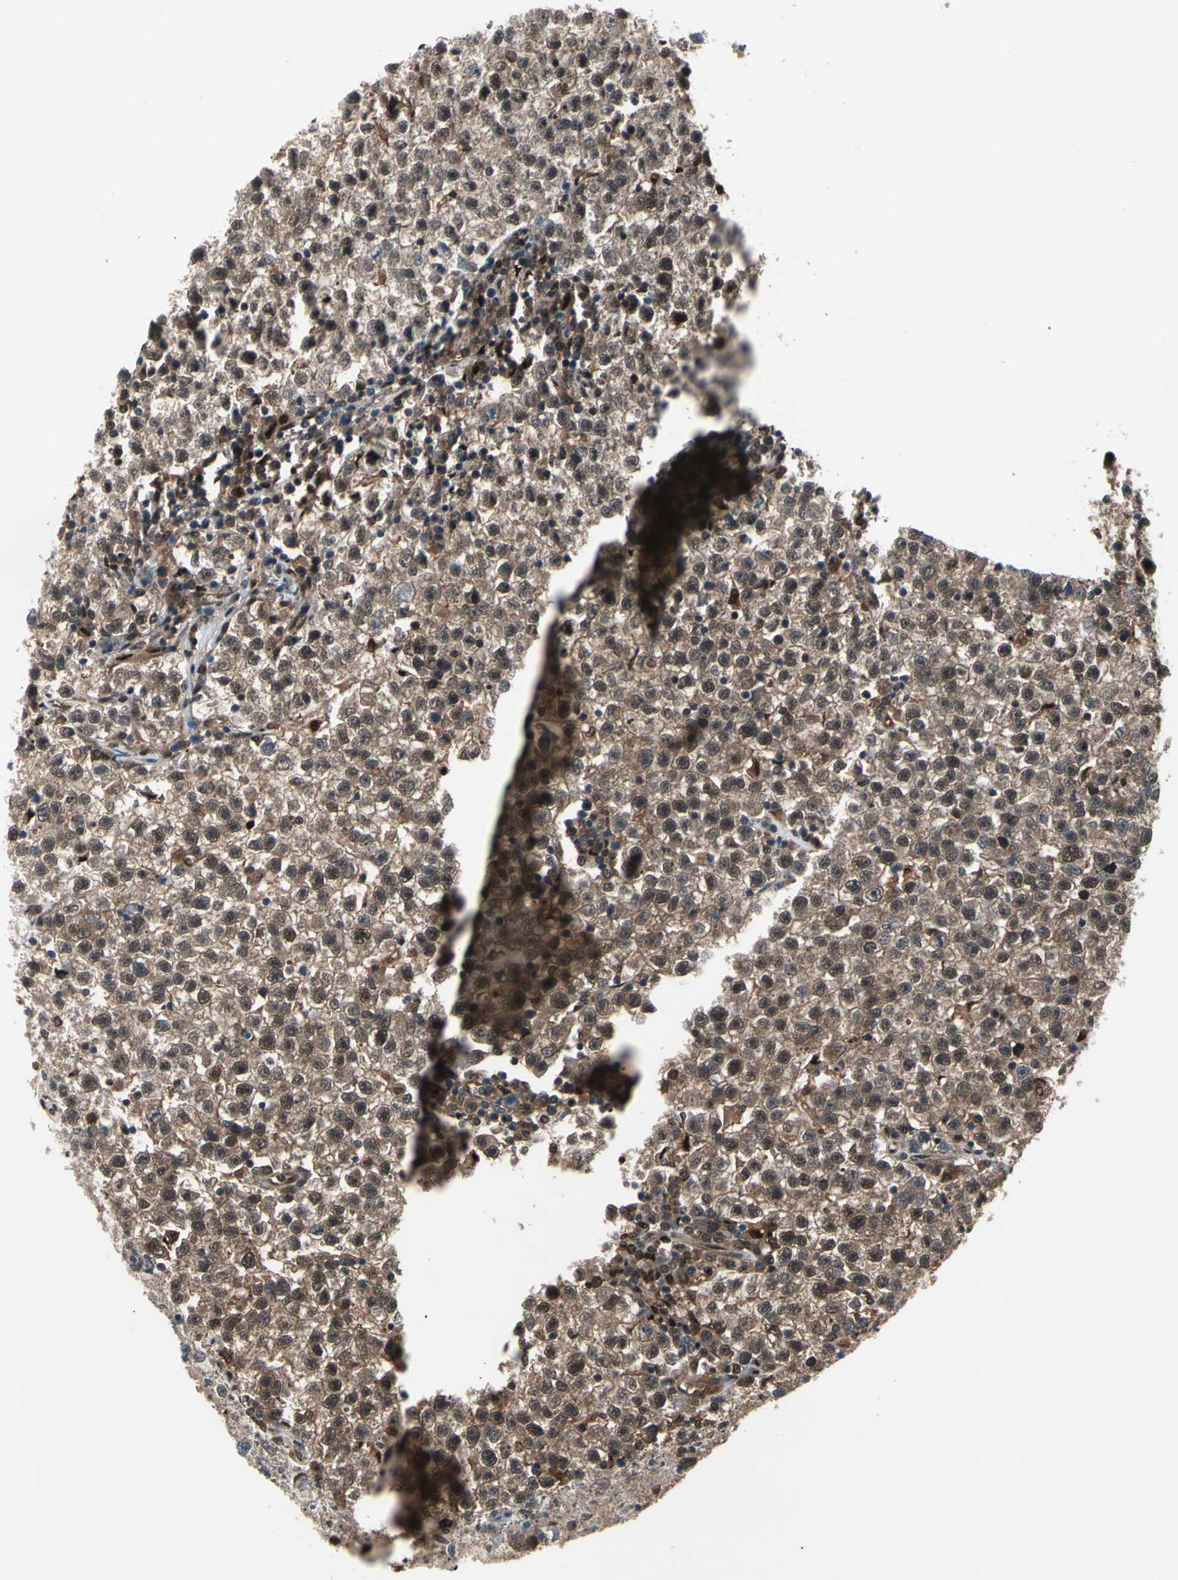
{"staining": {"intensity": "weak", "quantity": ">75%", "location": "cytoplasmic/membranous,nuclear"}, "tissue": "testis cancer", "cell_type": "Tumor cells", "image_type": "cancer", "snomed": [{"axis": "morphology", "description": "Seminoma, NOS"}, {"axis": "topography", "description": "Testis"}], "caption": "Protein expression analysis of human testis cancer reveals weak cytoplasmic/membranous and nuclear staining in approximately >75% of tumor cells.", "gene": "PSMA2", "patient": {"sex": "male", "age": 22}}